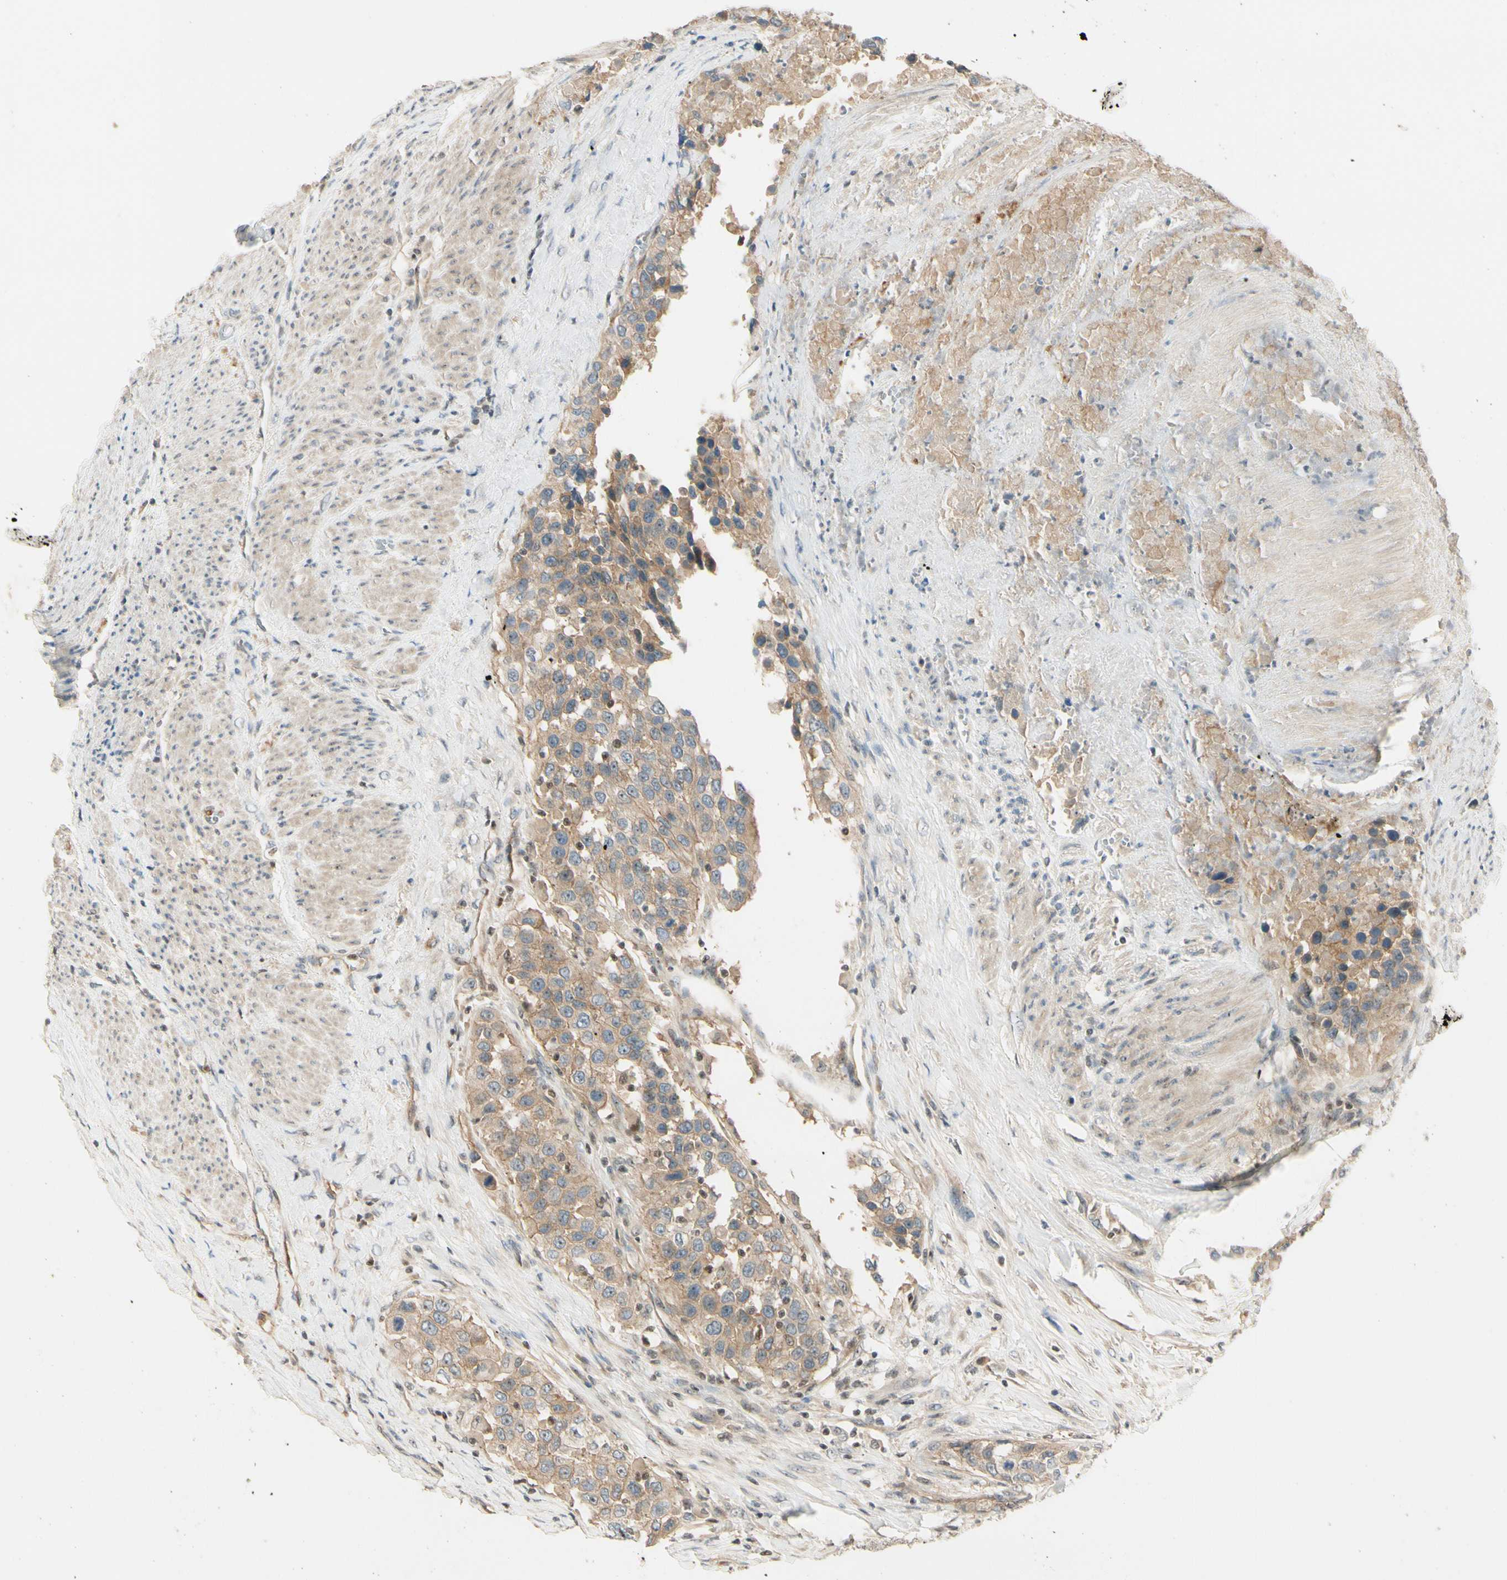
{"staining": {"intensity": "weak", "quantity": ">75%", "location": "cytoplasmic/membranous"}, "tissue": "urothelial cancer", "cell_type": "Tumor cells", "image_type": "cancer", "snomed": [{"axis": "morphology", "description": "Urothelial carcinoma, High grade"}, {"axis": "topography", "description": "Urinary bladder"}], "caption": "The photomicrograph displays immunohistochemical staining of urothelial cancer. There is weak cytoplasmic/membranous positivity is appreciated in about >75% of tumor cells.", "gene": "NFYA", "patient": {"sex": "female", "age": 80}}